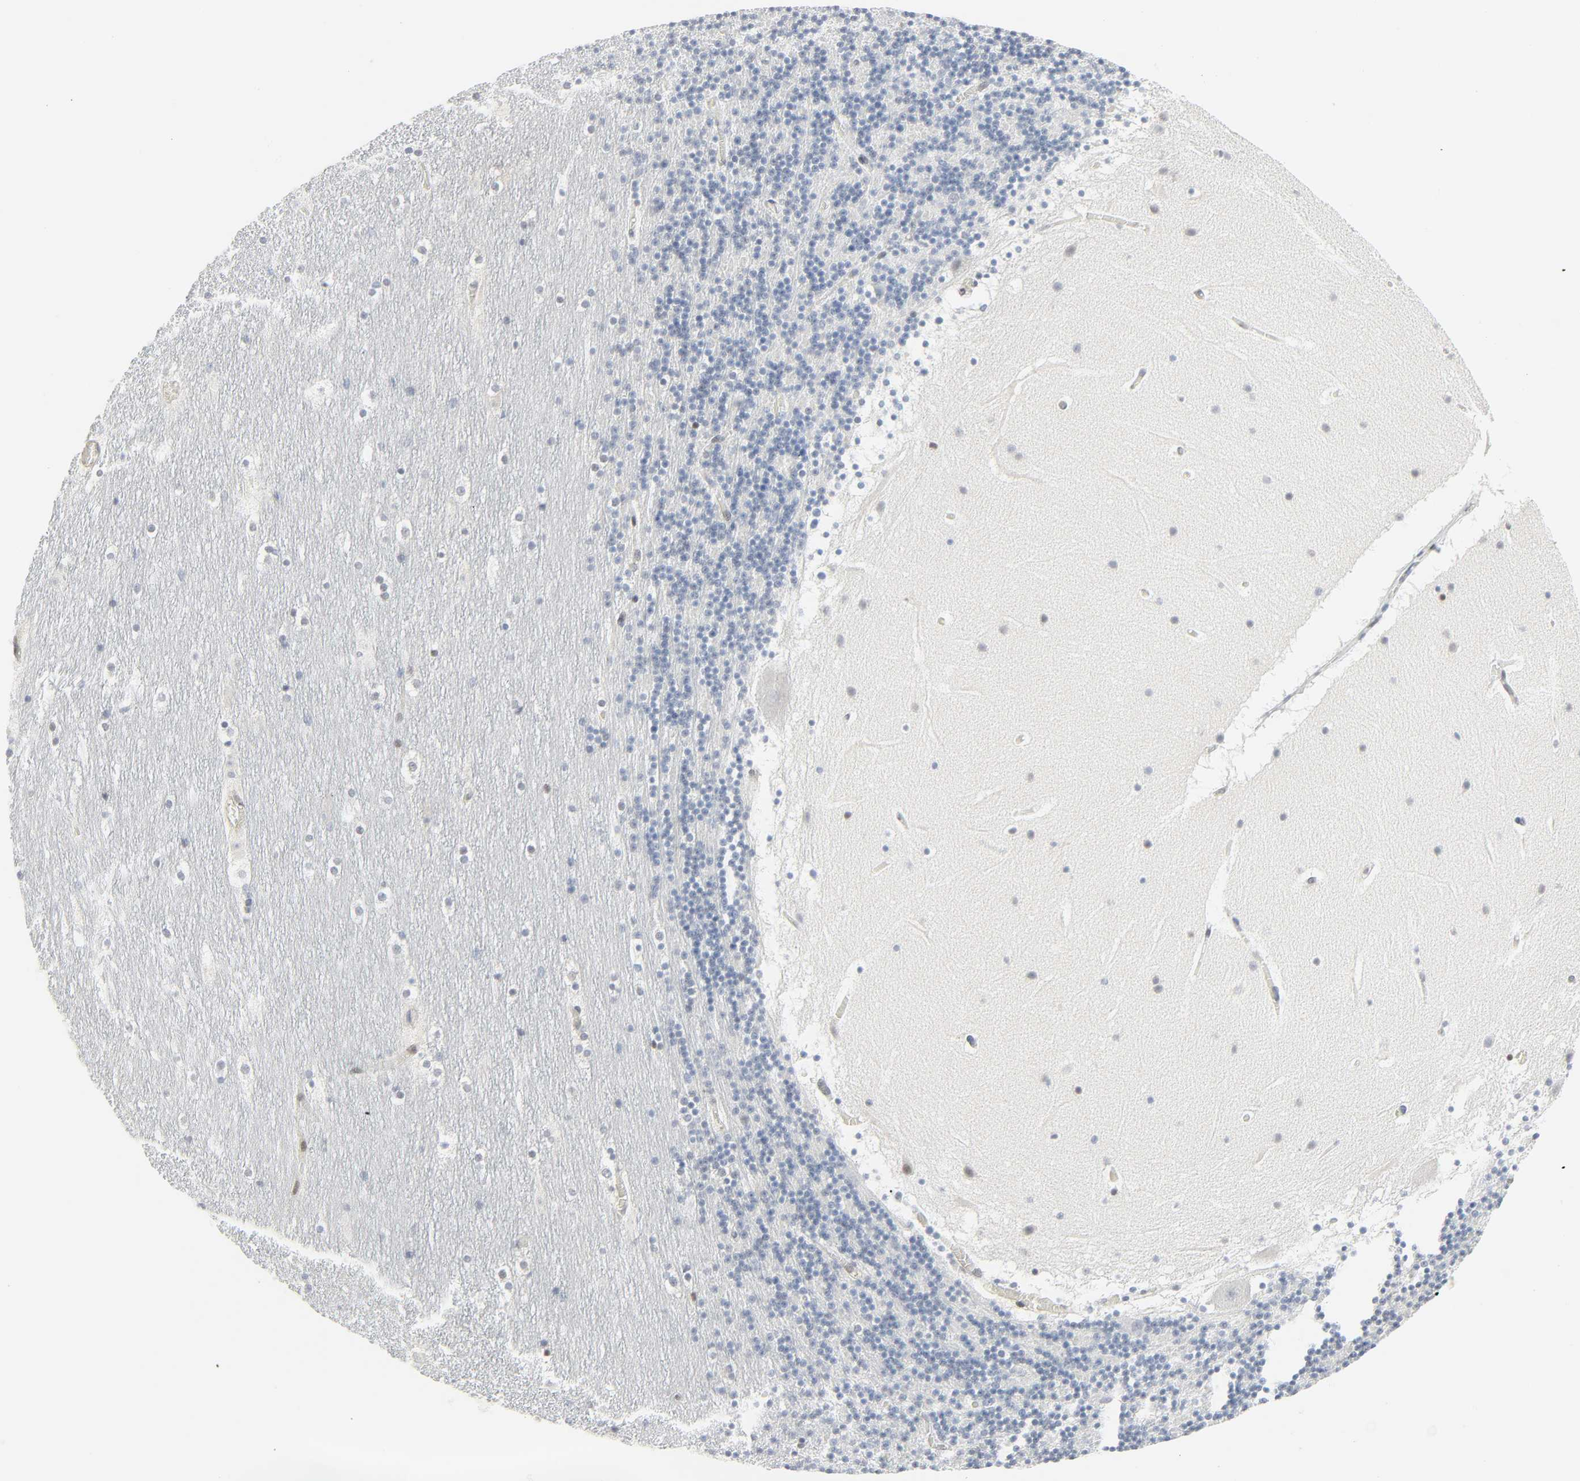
{"staining": {"intensity": "negative", "quantity": "none", "location": "none"}, "tissue": "cerebellum", "cell_type": "Cells in granular layer", "image_type": "normal", "snomed": [{"axis": "morphology", "description": "Normal tissue, NOS"}, {"axis": "topography", "description": "Cerebellum"}], "caption": "Cells in granular layer are negative for protein expression in normal human cerebellum. The staining is performed using DAB brown chromogen with nuclei counter-stained in using hematoxylin.", "gene": "ZBTB16", "patient": {"sex": "male", "age": 45}}